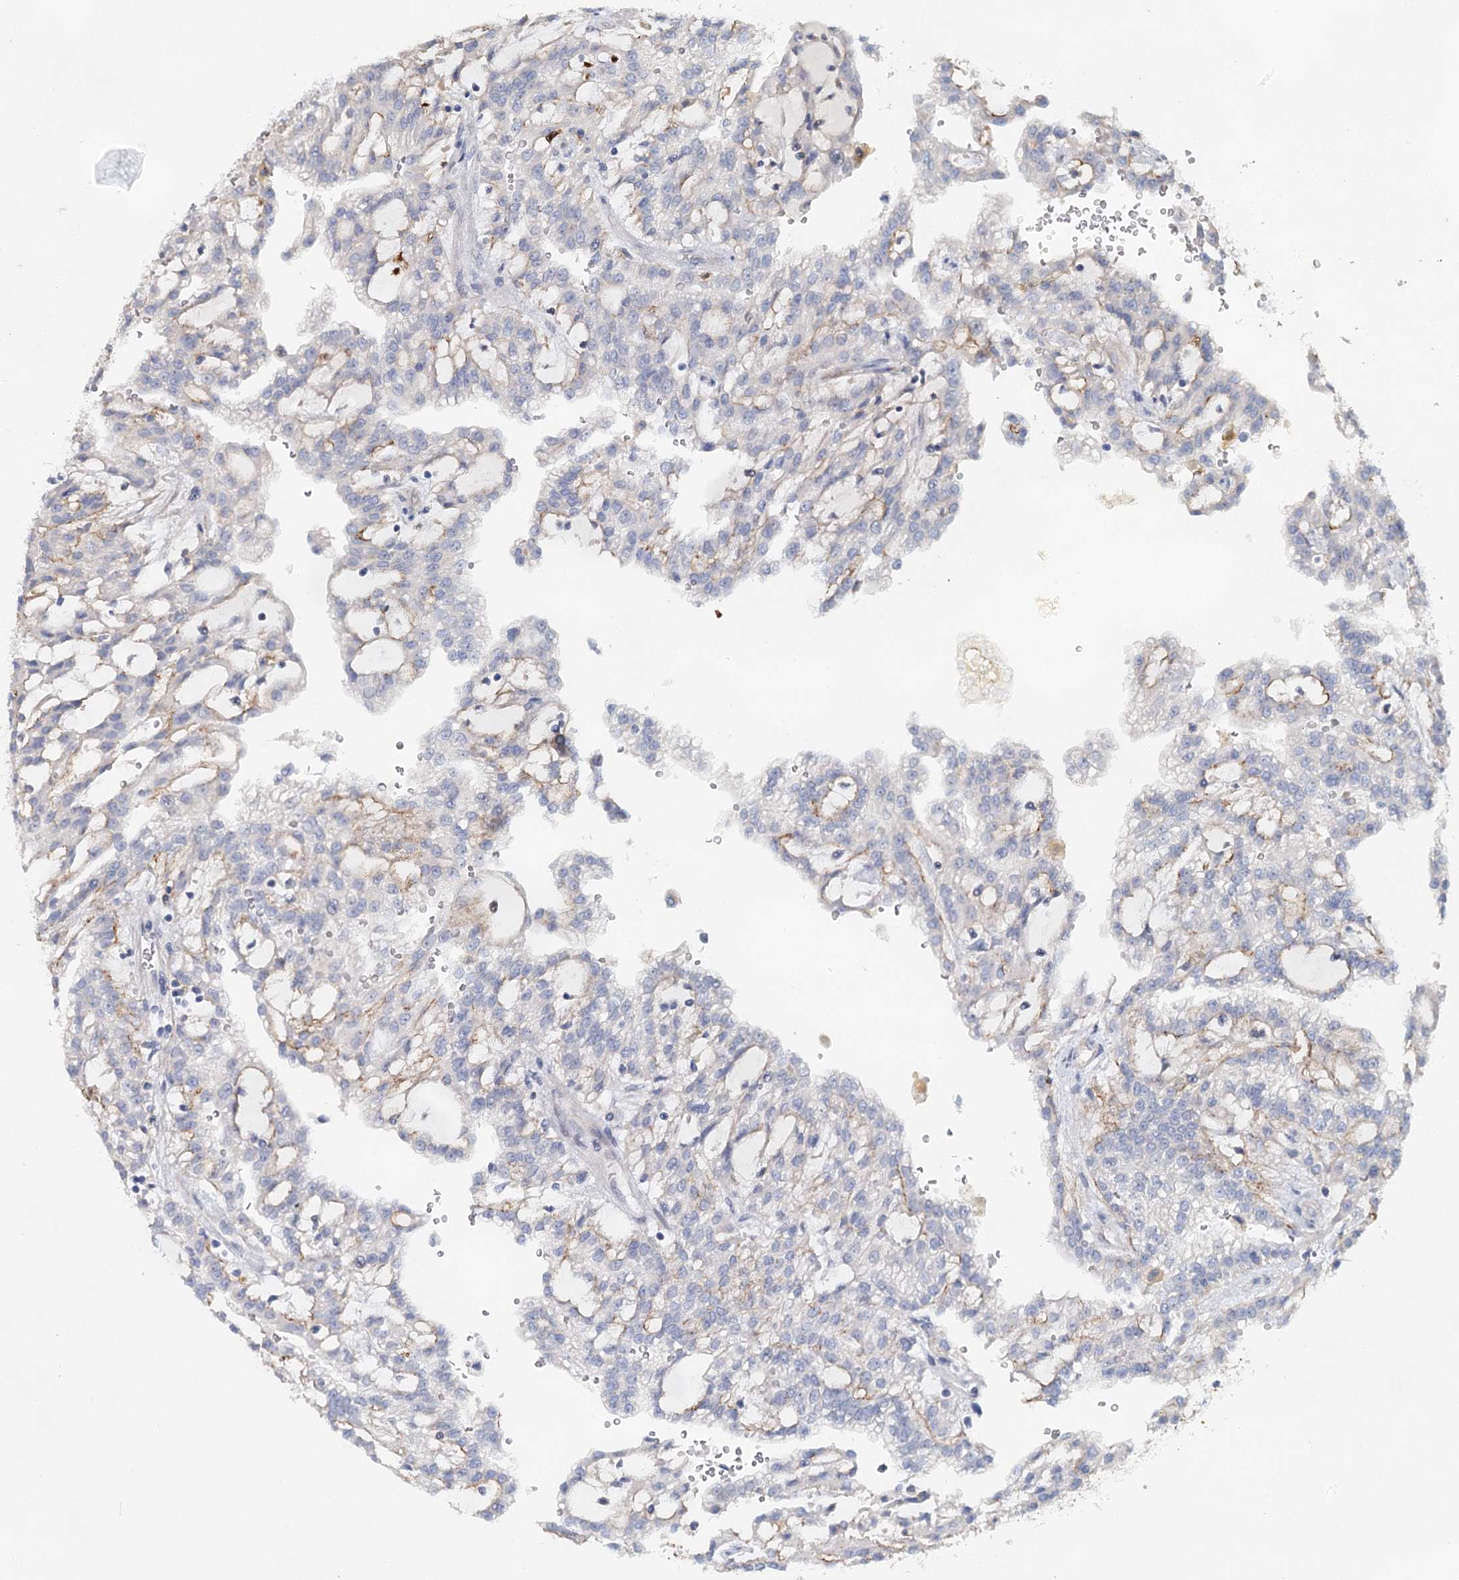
{"staining": {"intensity": "weak", "quantity": "<25%", "location": "cytoplasmic/membranous"}, "tissue": "renal cancer", "cell_type": "Tumor cells", "image_type": "cancer", "snomed": [{"axis": "morphology", "description": "Adenocarcinoma, NOS"}, {"axis": "topography", "description": "Kidney"}], "caption": "Human renal cancer stained for a protein using immunohistochemistry (IHC) shows no positivity in tumor cells.", "gene": "SLC19A3", "patient": {"sex": "male", "age": 63}}